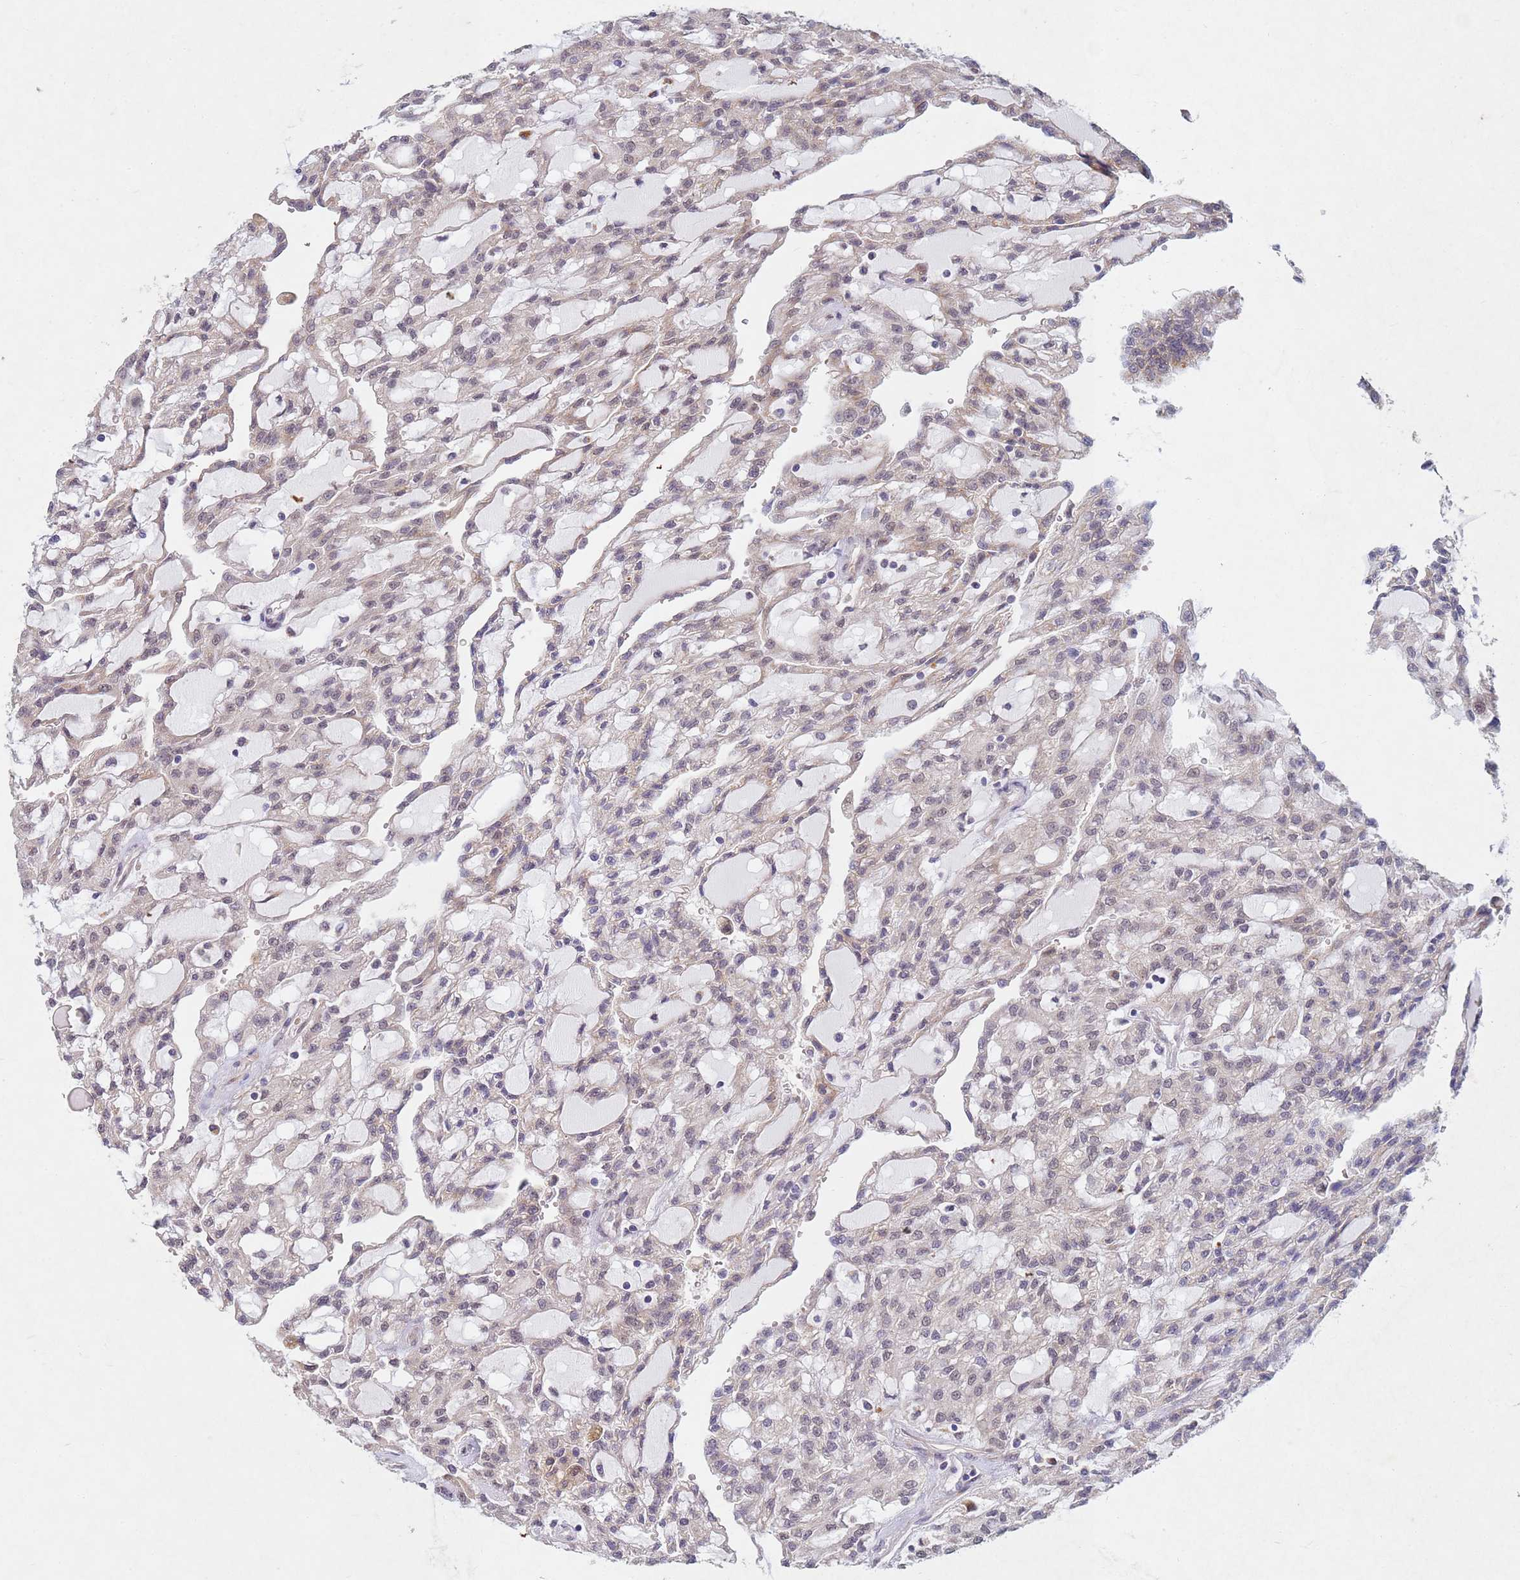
{"staining": {"intensity": "weak", "quantity": "25%-75%", "location": "cytoplasmic/membranous"}, "tissue": "renal cancer", "cell_type": "Tumor cells", "image_type": "cancer", "snomed": [{"axis": "morphology", "description": "Adenocarcinoma, NOS"}, {"axis": "topography", "description": "Kidney"}], "caption": "This is an image of IHC staining of renal adenocarcinoma, which shows weak expression in the cytoplasmic/membranous of tumor cells.", "gene": "TNPO2", "patient": {"sex": "male", "age": 63}}